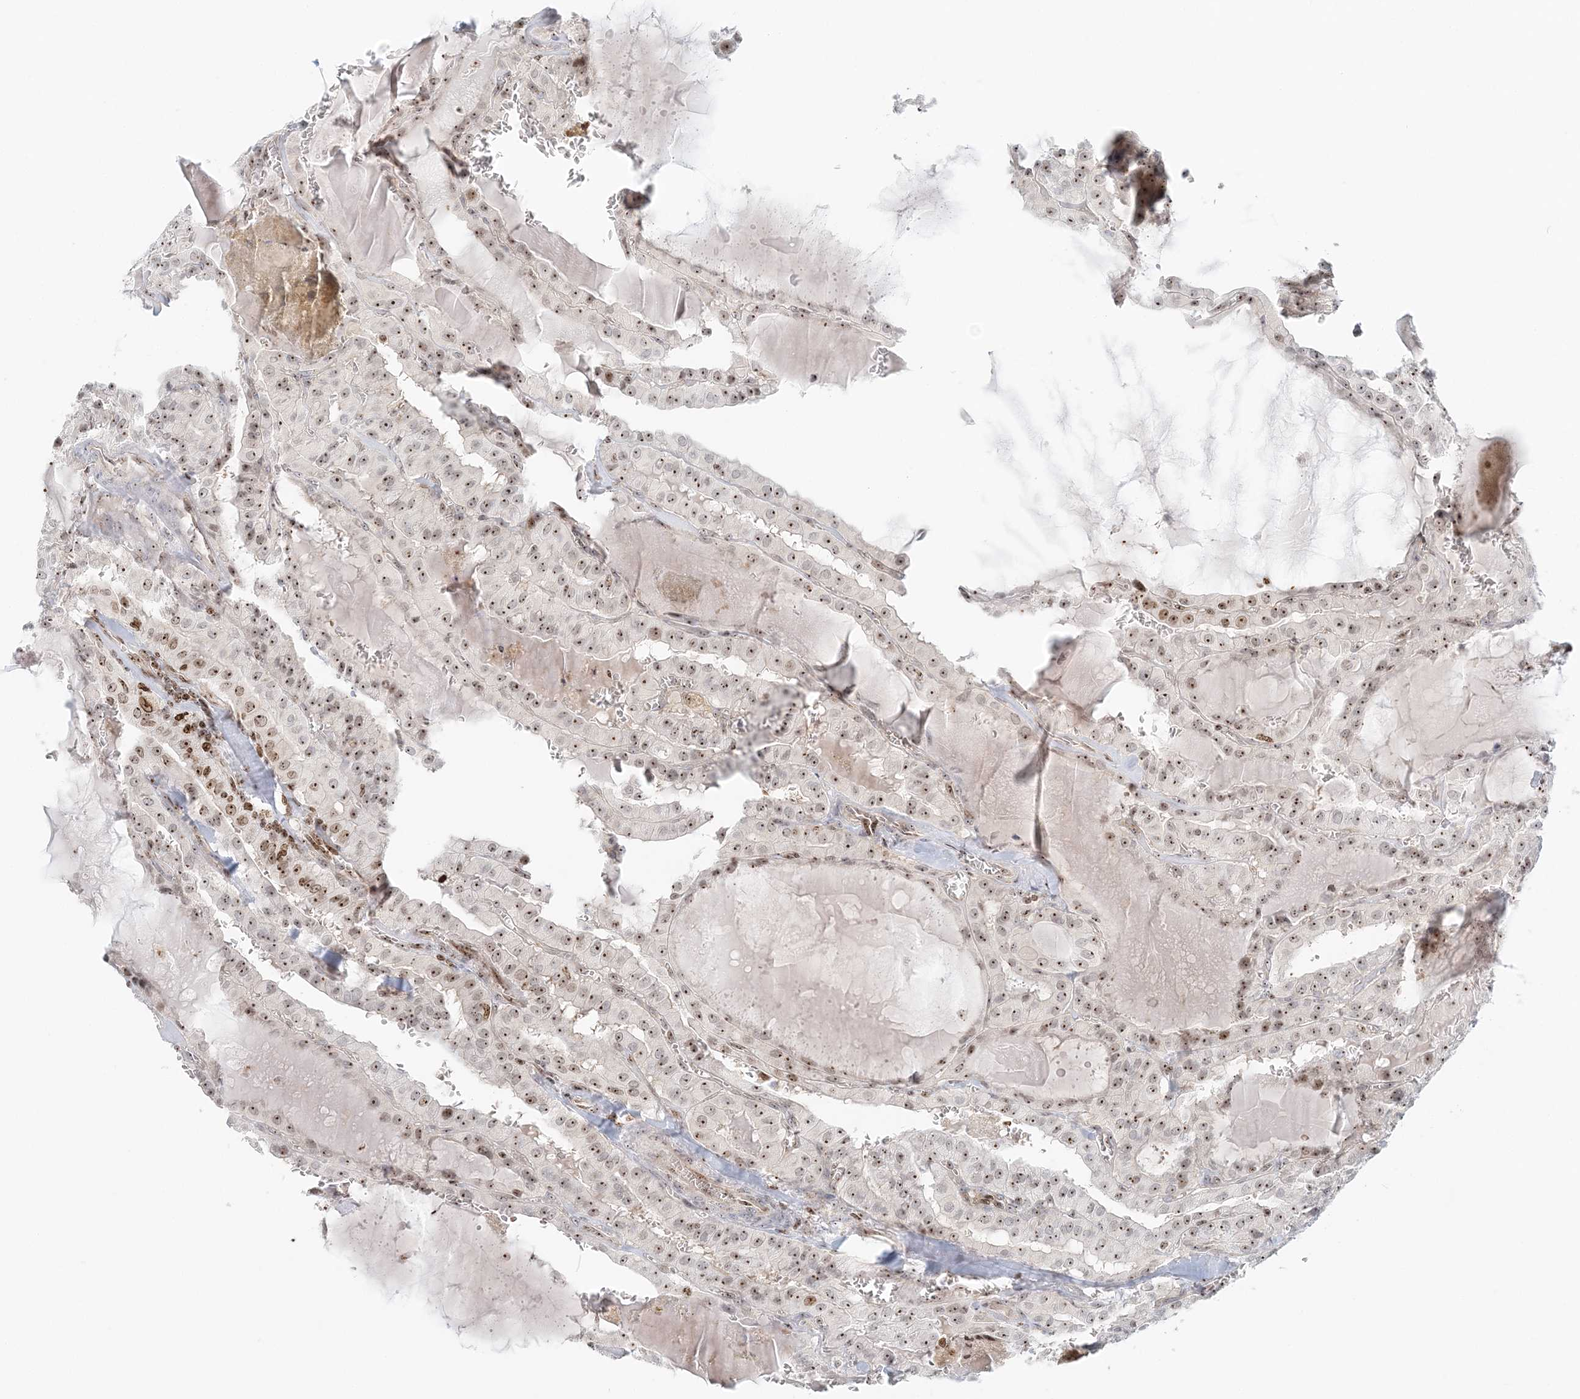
{"staining": {"intensity": "moderate", "quantity": ">75%", "location": "nuclear"}, "tissue": "thyroid cancer", "cell_type": "Tumor cells", "image_type": "cancer", "snomed": [{"axis": "morphology", "description": "Papillary adenocarcinoma, NOS"}, {"axis": "topography", "description": "Thyroid gland"}], "caption": "The image displays a brown stain indicating the presence of a protein in the nuclear of tumor cells in thyroid cancer.", "gene": "UBE2F", "patient": {"sex": "male", "age": 52}}